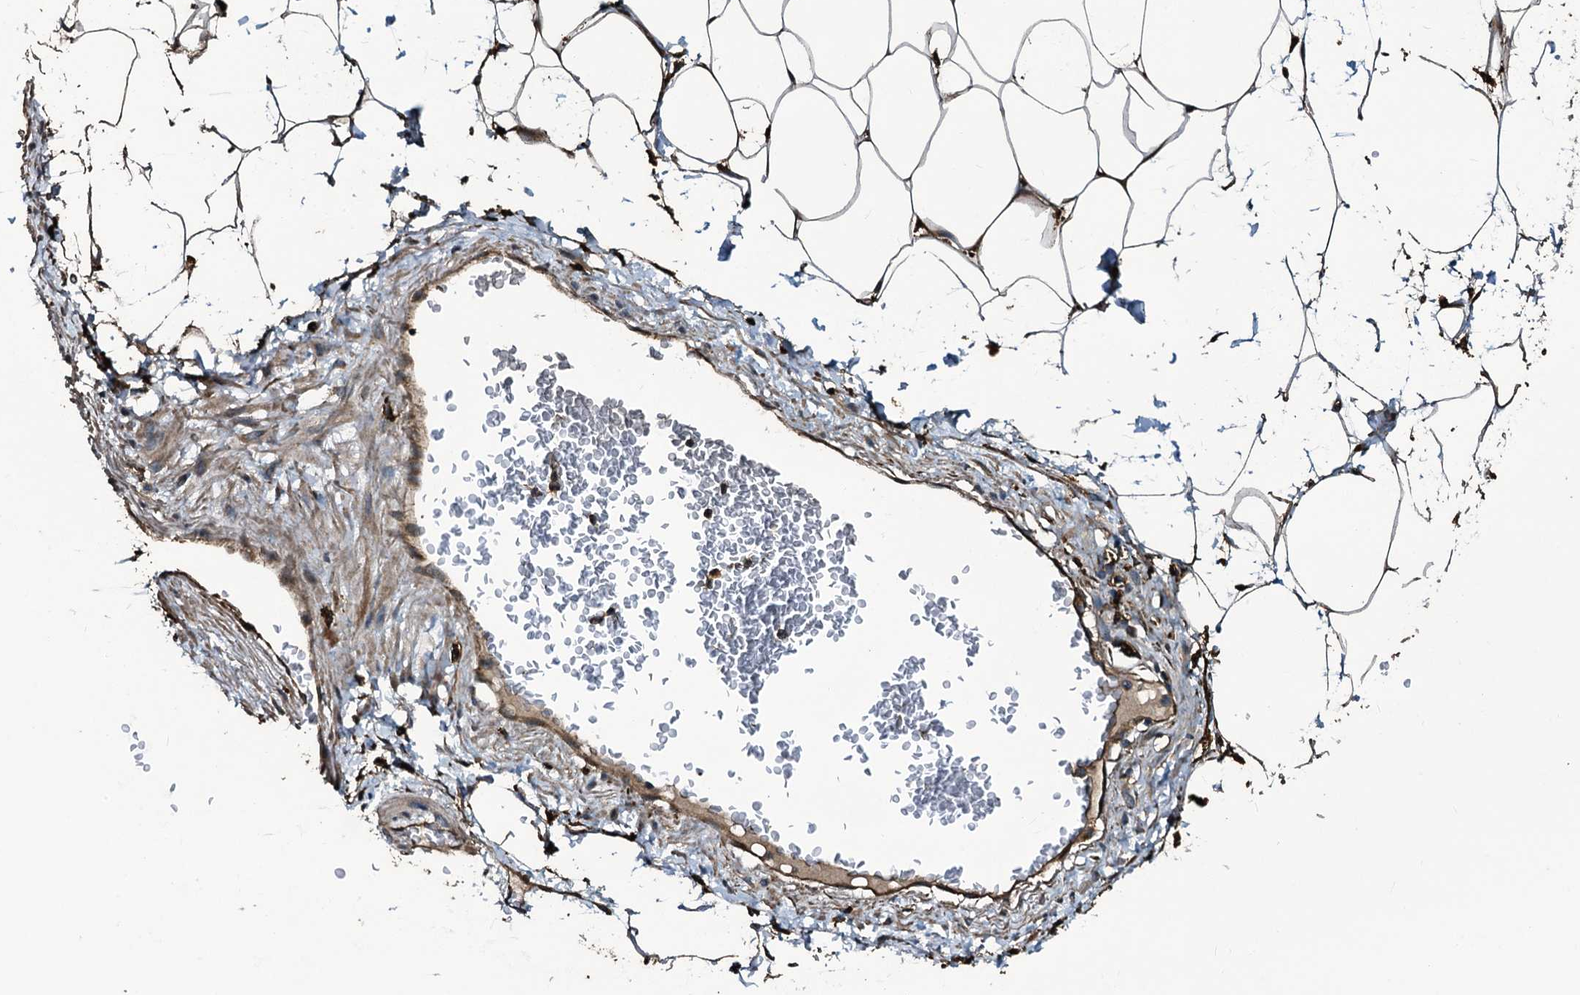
{"staining": {"intensity": "moderate", "quantity": ">75%", "location": "cytoplasmic/membranous"}, "tissue": "adipose tissue", "cell_type": "Adipocytes", "image_type": "normal", "snomed": [{"axis": "morphology", "description": "Normal tissue, NOS"}, {"axis": "morphology", "description": "Adenocarcinoma, NOS"}, {"axis": "topography", "description": "Rectum"}, {"axis": "topography", "description": "Vagina"}, {"axis": "topography", "description": "Peripheral nerve tissue"}], "caption": "Normal adipose tissue exhibits moderate cytoplasmic/membranous positivity in approximately >75% of adipocytes, visualized by immunohistochemistry.", "gene": "TPGS2", "patient": {"sex": "female", "age": 71}}